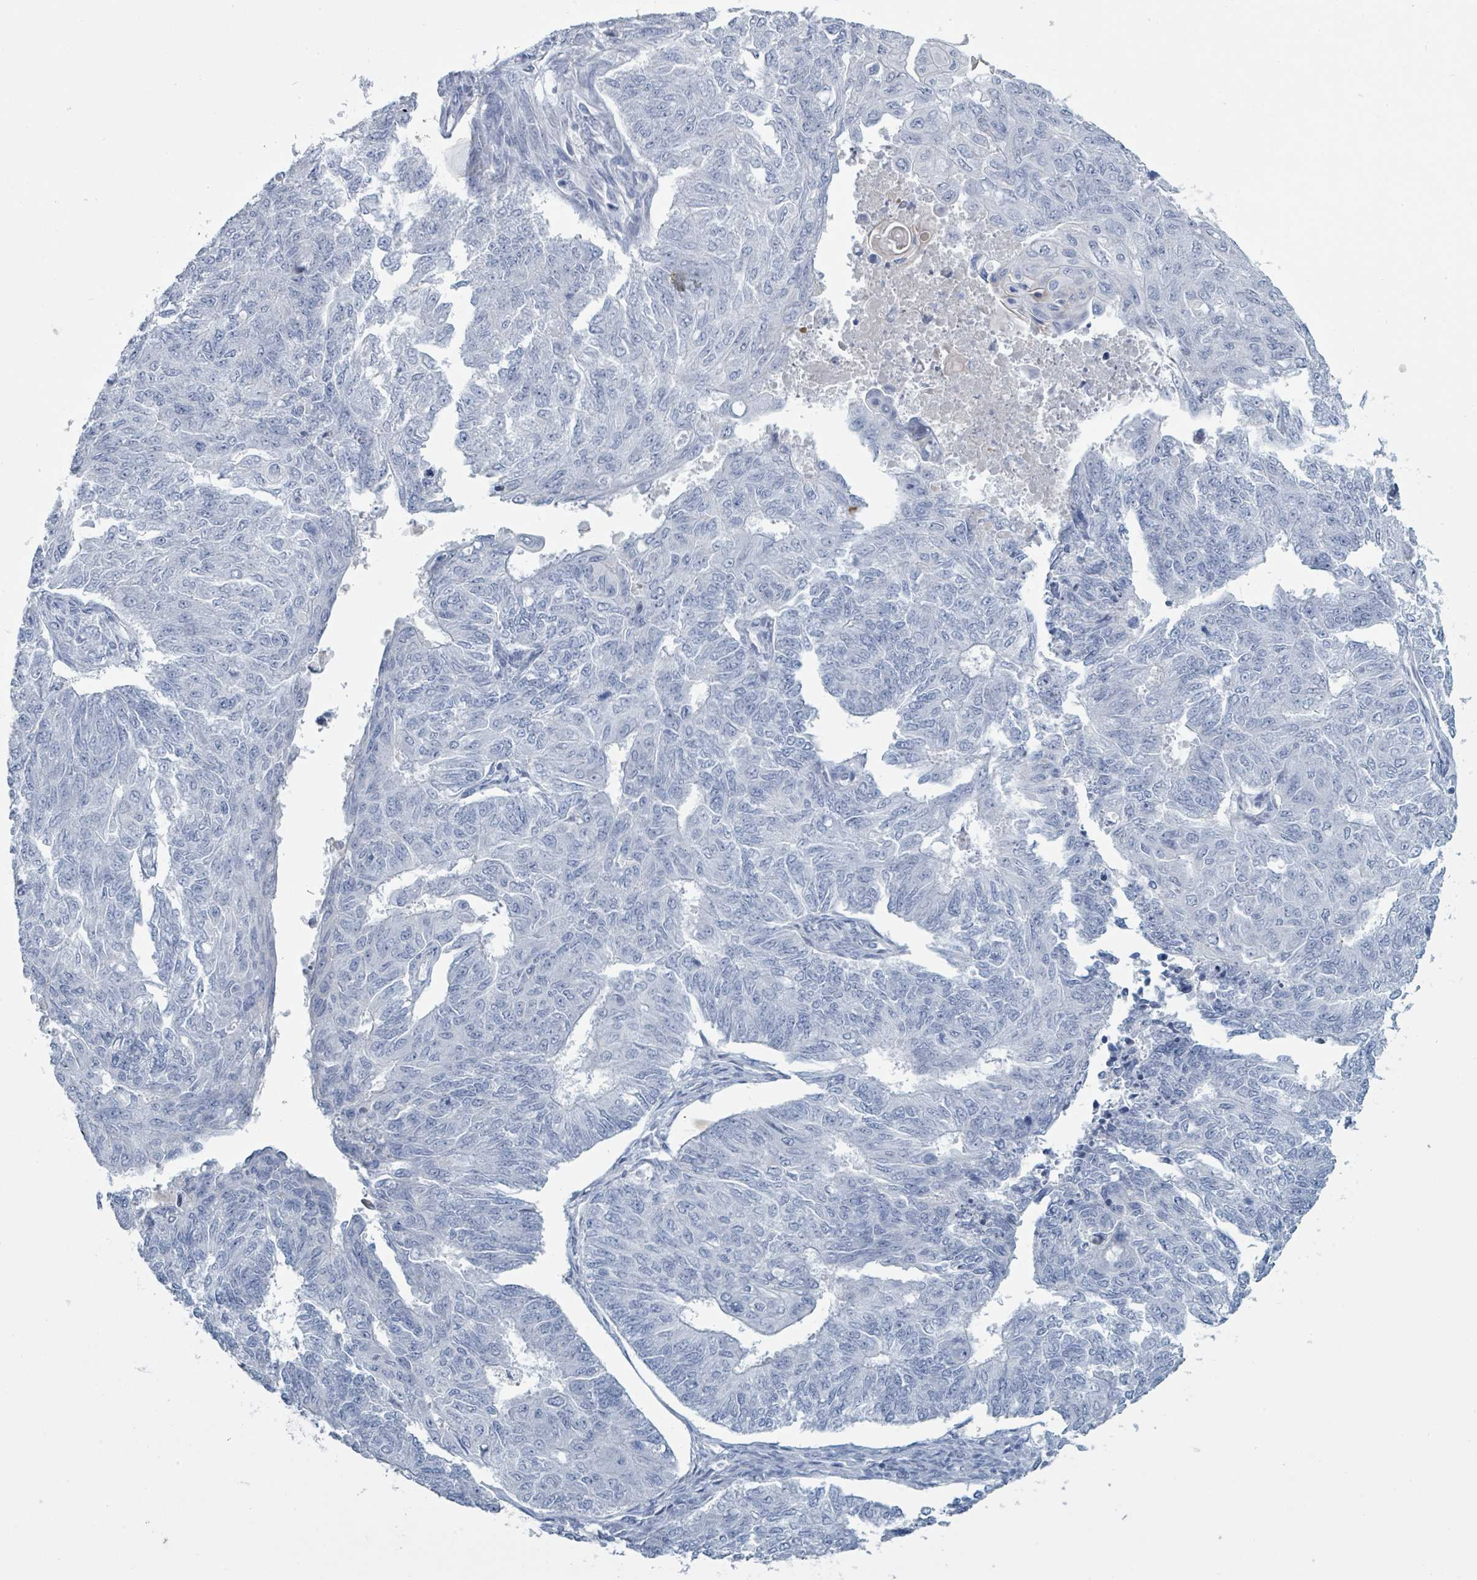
{"staining": {"intensity": "negative", "quantity": "none", "location": "none"}, "tissue": "endometrial cancer", "cell_type": "Tumor cells", "image_type": "cancer", "snomed": [{"axis": "morphology", "description": "Adenocarcinoma, NOS"}, {"axis": "topography", "description": "Endometrium"}], "caption": "The micrograph displays no significant positivity in tumor cells of endometrial cancer (adenocarcinoma).", "gene": "RAB33B", "patient": {"sex": "female", "age": 32}}